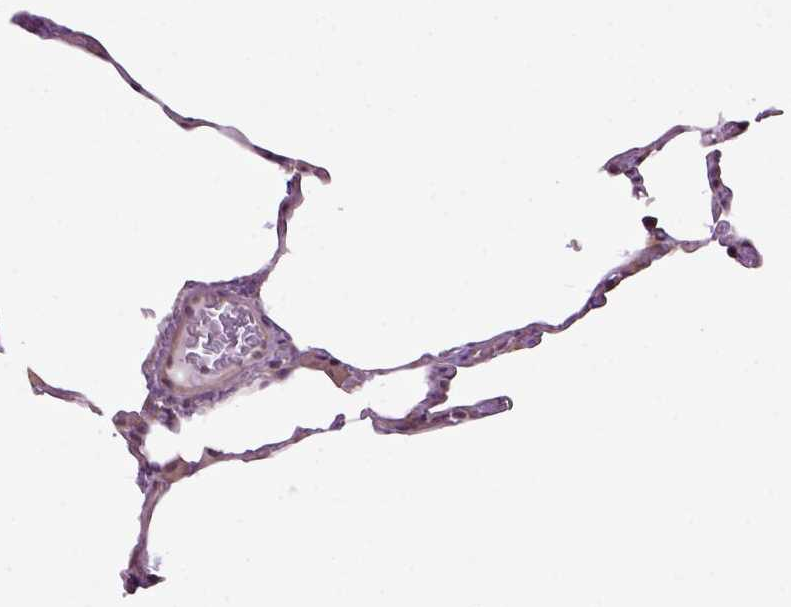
{"staining": {"intensity": "moderate", "quantity": ">75%", "location": "cytoplasmic/membranous"}, "tissue": "lung", "cell_type": "Alveolar cells", "image_type": "normal", "snomed": [{"axis": "morphology", "description": "Normal tissue, NOS"}, {"axis": "topography", "description": "Lung"}], "caption": "Immunohistochemistry (IHC) (DAB (3,3'-diaminobenzidine)) staining of benign human lung shows moderate cytoplasmic/membranous protein expression in approximately >75% of alveolar cells. (Brightfield microscopy of DAB IHC at high magnification).", "gene": "WDR48", "patient": {"sex": "female", "age": 57}}